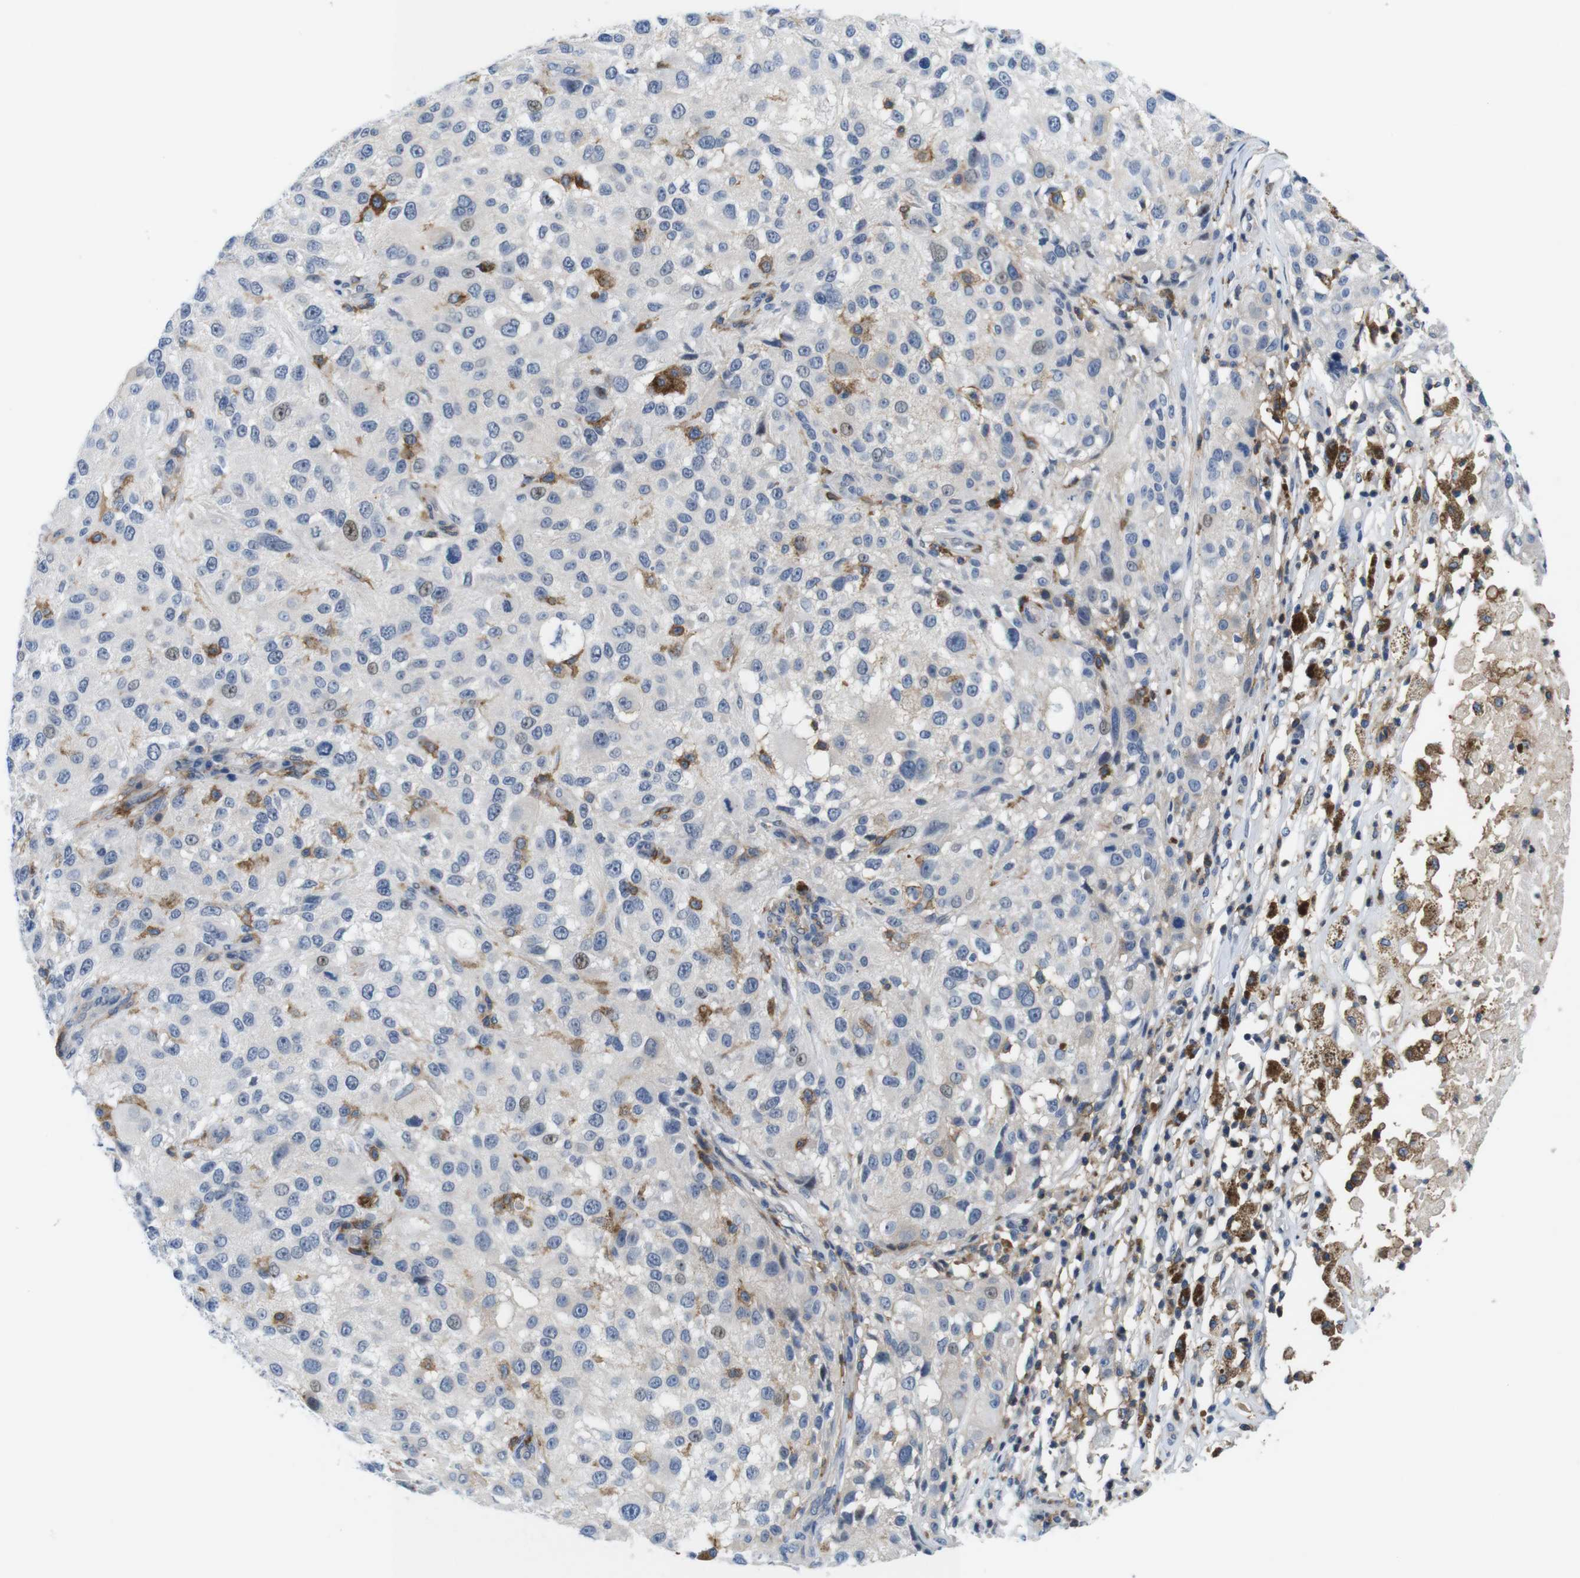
{"staining": {"intensity": "negative", "quantity": "none", "location": "none"}, "tissue": "melanoma", "cell_type": "Tumor cells", "image_type": "cancer", "snomed": [{"axis": "morphology", "description": "Necrosis, NOS"}, {"axis": "morphology", "description": "Malignant melanoma, NOS"}, {"axis": "topography", "description": "Skin"}], "caption": "This is an immunohistochemistry (IHC) micrograph of human melanoma. There is no staining in tumor cells.", "gene": "CD300C", "patient": {"sex": "female", "age": 87}}